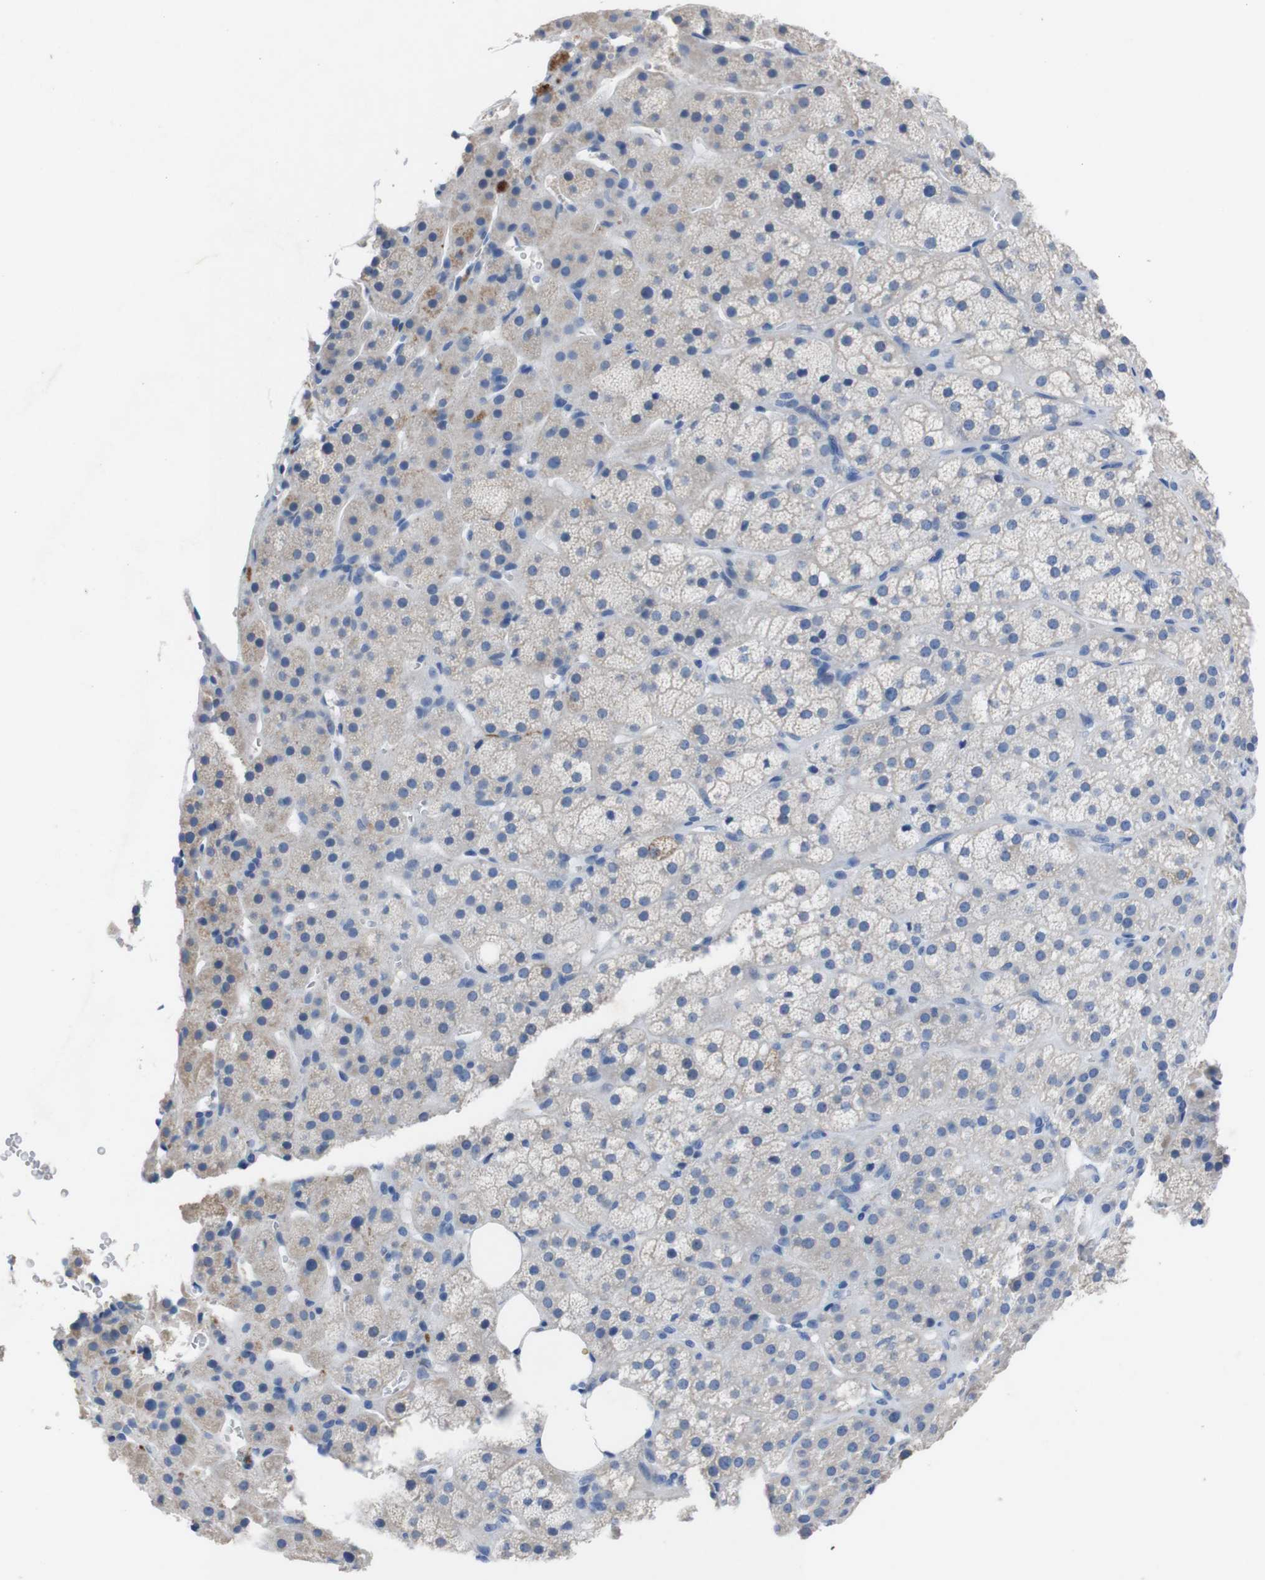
{"staining": {"intensity": "moderate", "quantity": "<25%", "location": "cytoplasmic/membranous"}, "tissue": "adrenal gland", "cell_type": "Glandular cells", "image_type": "normal", "snomed": [{"axis": "morphology", "description": "Normal tissue, NOS"}, {"axis": "topography", "description": "Adrenal gland"}], "caption": "Protein expression analysis of unremarkable adrenal gland displays moderate cytoplasmic/membranous expression in about <25% of glandular cells.", "gene": "GJB2", "patient": {"sex": "female", "age": 57}}